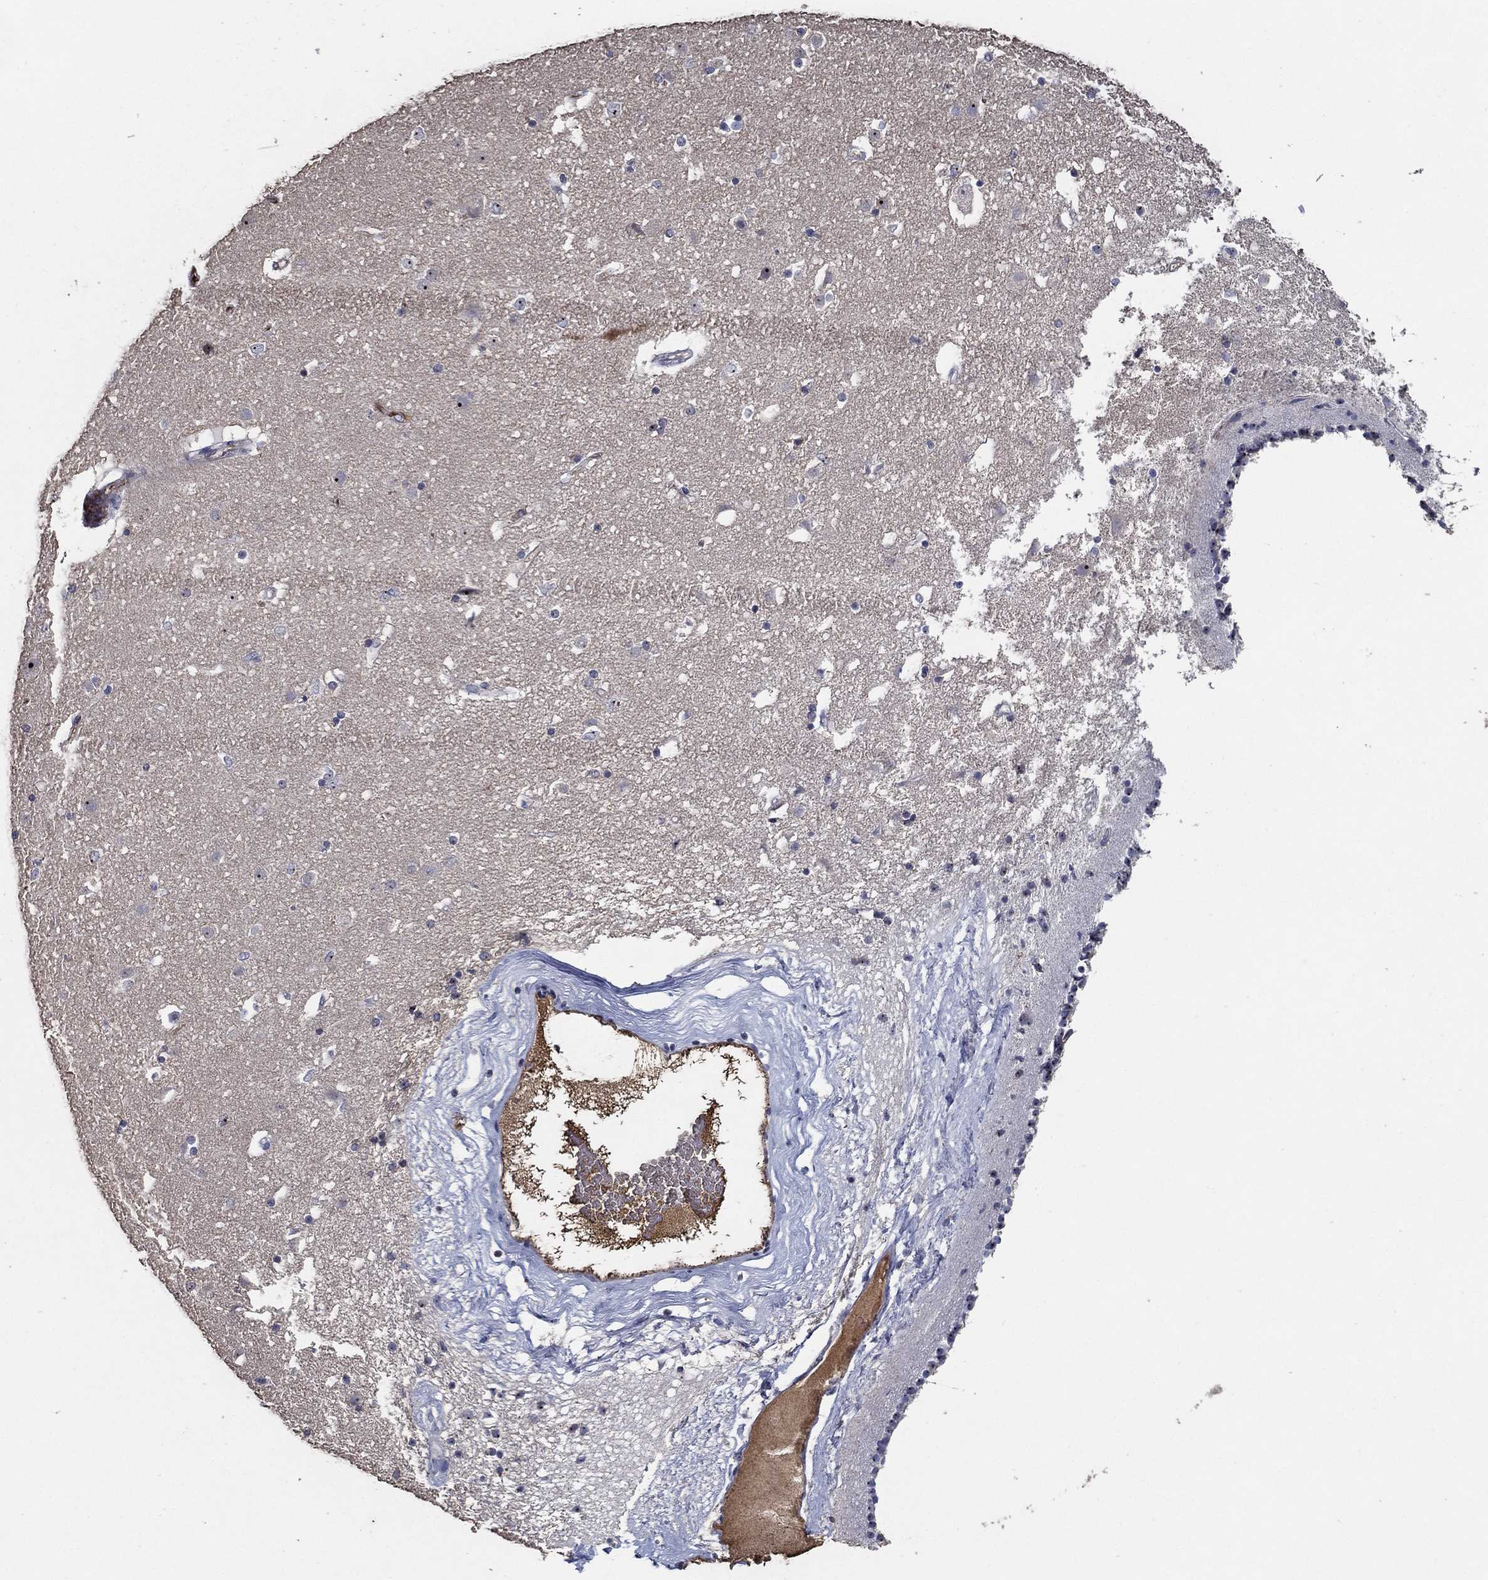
{"staining": {"intensity": "negative", "quantity": "none", "location": "none"}, "tissue": "caudate", "cell_type": "Glial cells", "image_type": "normal", "snomed": [{"axis": "morphology", "description": "Normal tissue, NOS"}, {"axis": "topography", "description": "Lateral ventricle wall"}], "caption": "Photomicrograph shows no protein staining in glial cells of normal caudate.", "gene": "EFNA1", "patient": {"sex": "female", "age": 71}}